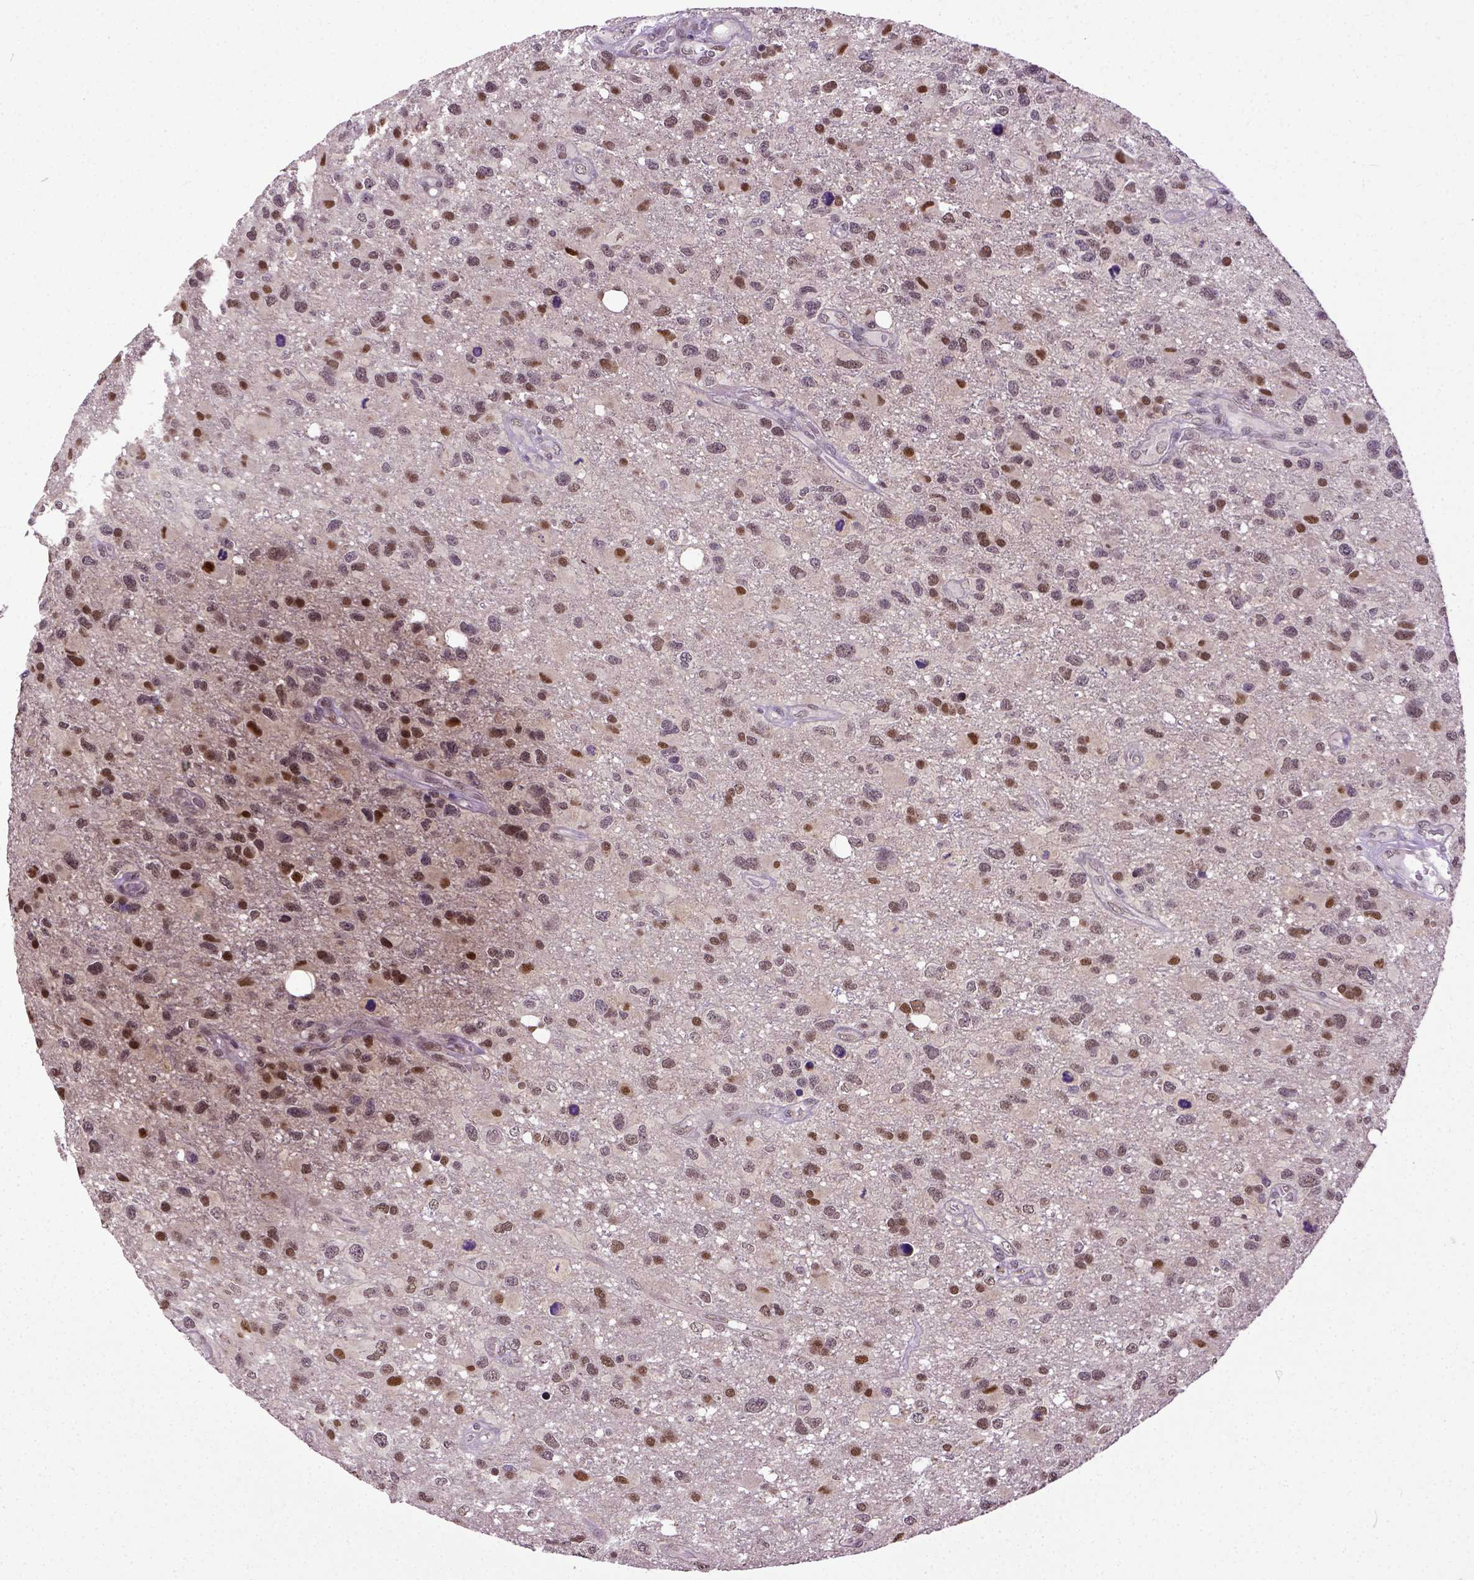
{"staining": {"intensity": "moderate", "quantity": "25%-75%", "location": "nuclear"}, "tissue": "glioma", "cell_type": "Tumor cells", "image_type": "cancer", "snomed": [{"axis": "morphology", "description": "Glioma, malignant, NOS"}, {"axis": "morphology", "description": "Glioma, malignant, High grade"}, {"axis": "topography", "description": "Brain"}], "caption": "Immunohistochemical staining of high-grade glioma (malignant) reveals medium levels of moderate nuclear positivity in about 25%-75% of tumor cells.", "gene": "UBA3", "patient": {"sex": "female", "age": 71}}